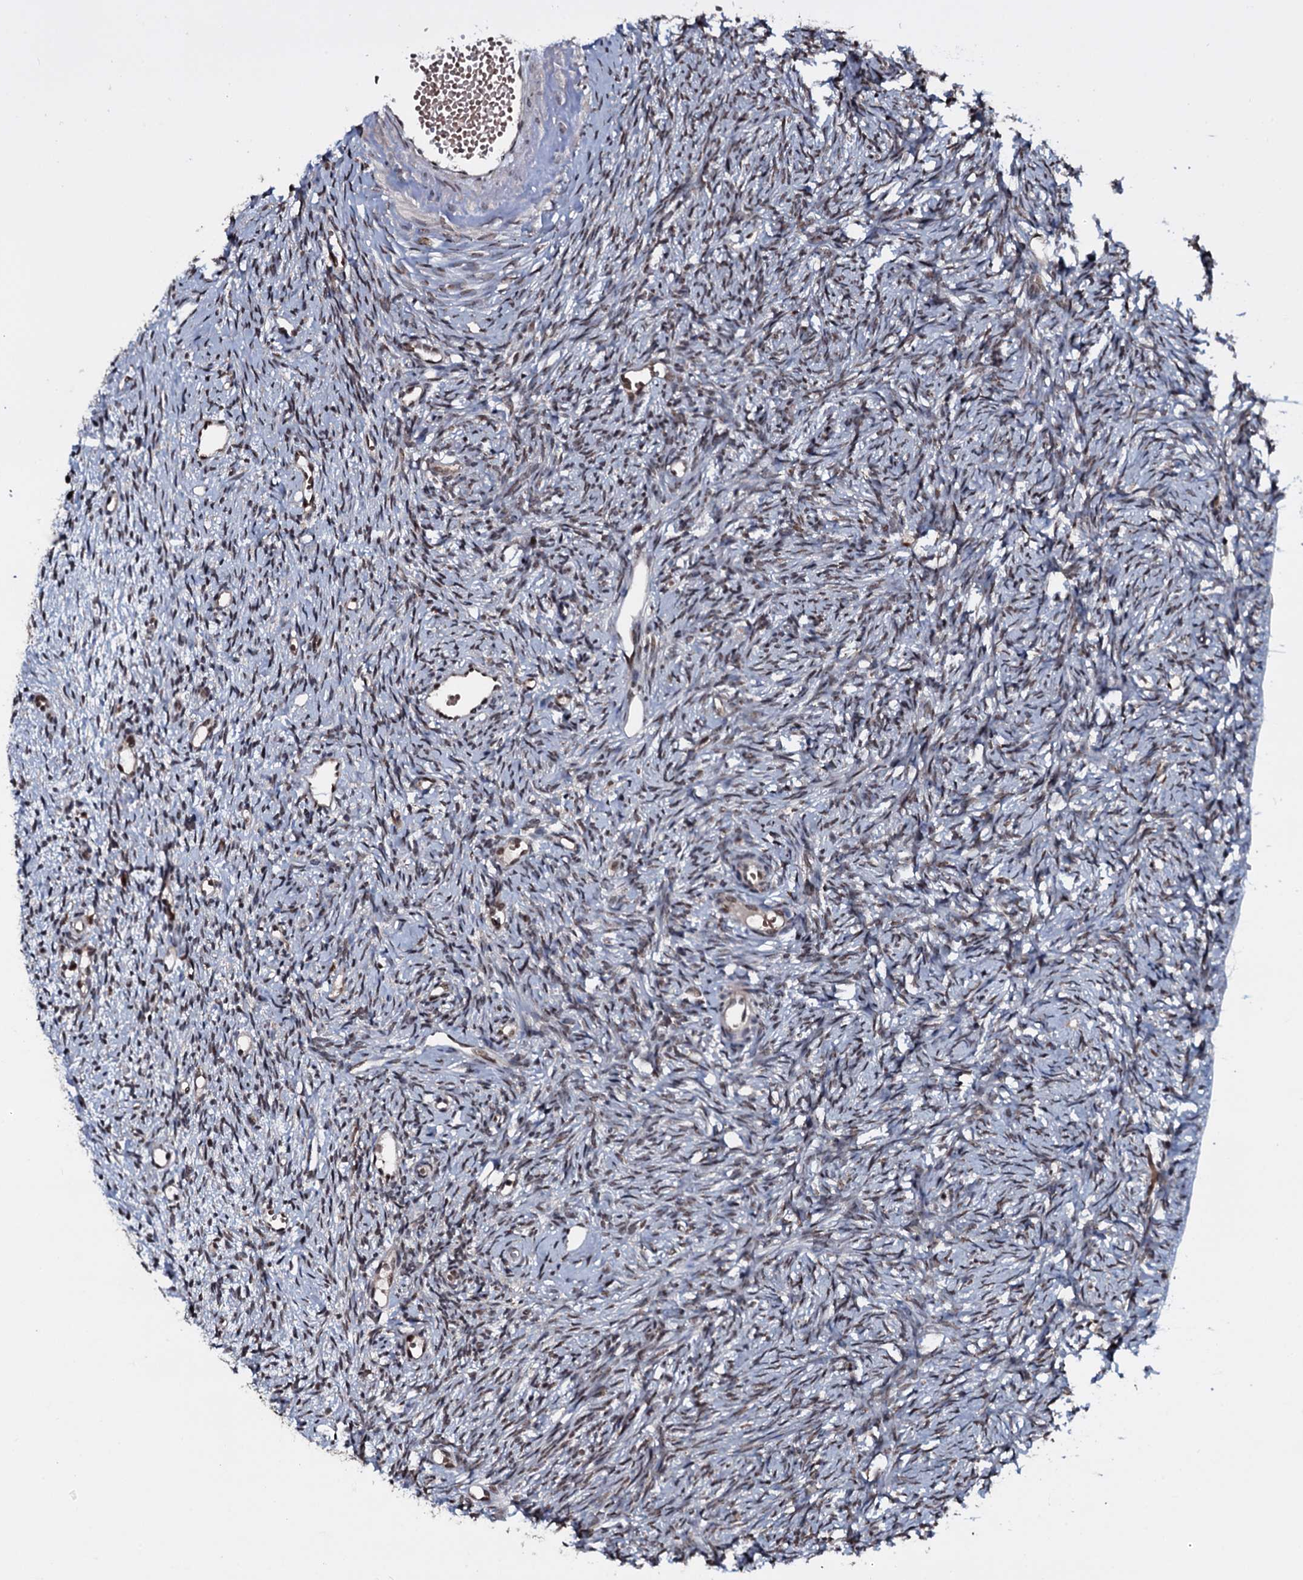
{"staining": {"intensity": "weak", "quantity": ">75%", "location": "nuclear"}, "tissue": "ovary", "cell_type": "Follicle cells", "image_type": "normal", "snomed": [{"axis": "morphology", "description": "Normal tissue, NOS"}, {"axis": "topography", "description": "Ovary"}], "caption": "IHC photomicrograph of unremarkable ovary stained for a protein (brown), which demonstrates low levels of weak nuclear expression in approximately >75% of follicle cells.", "gene": "HDDC3", "patient": {"sex": "female", "age": 51}}